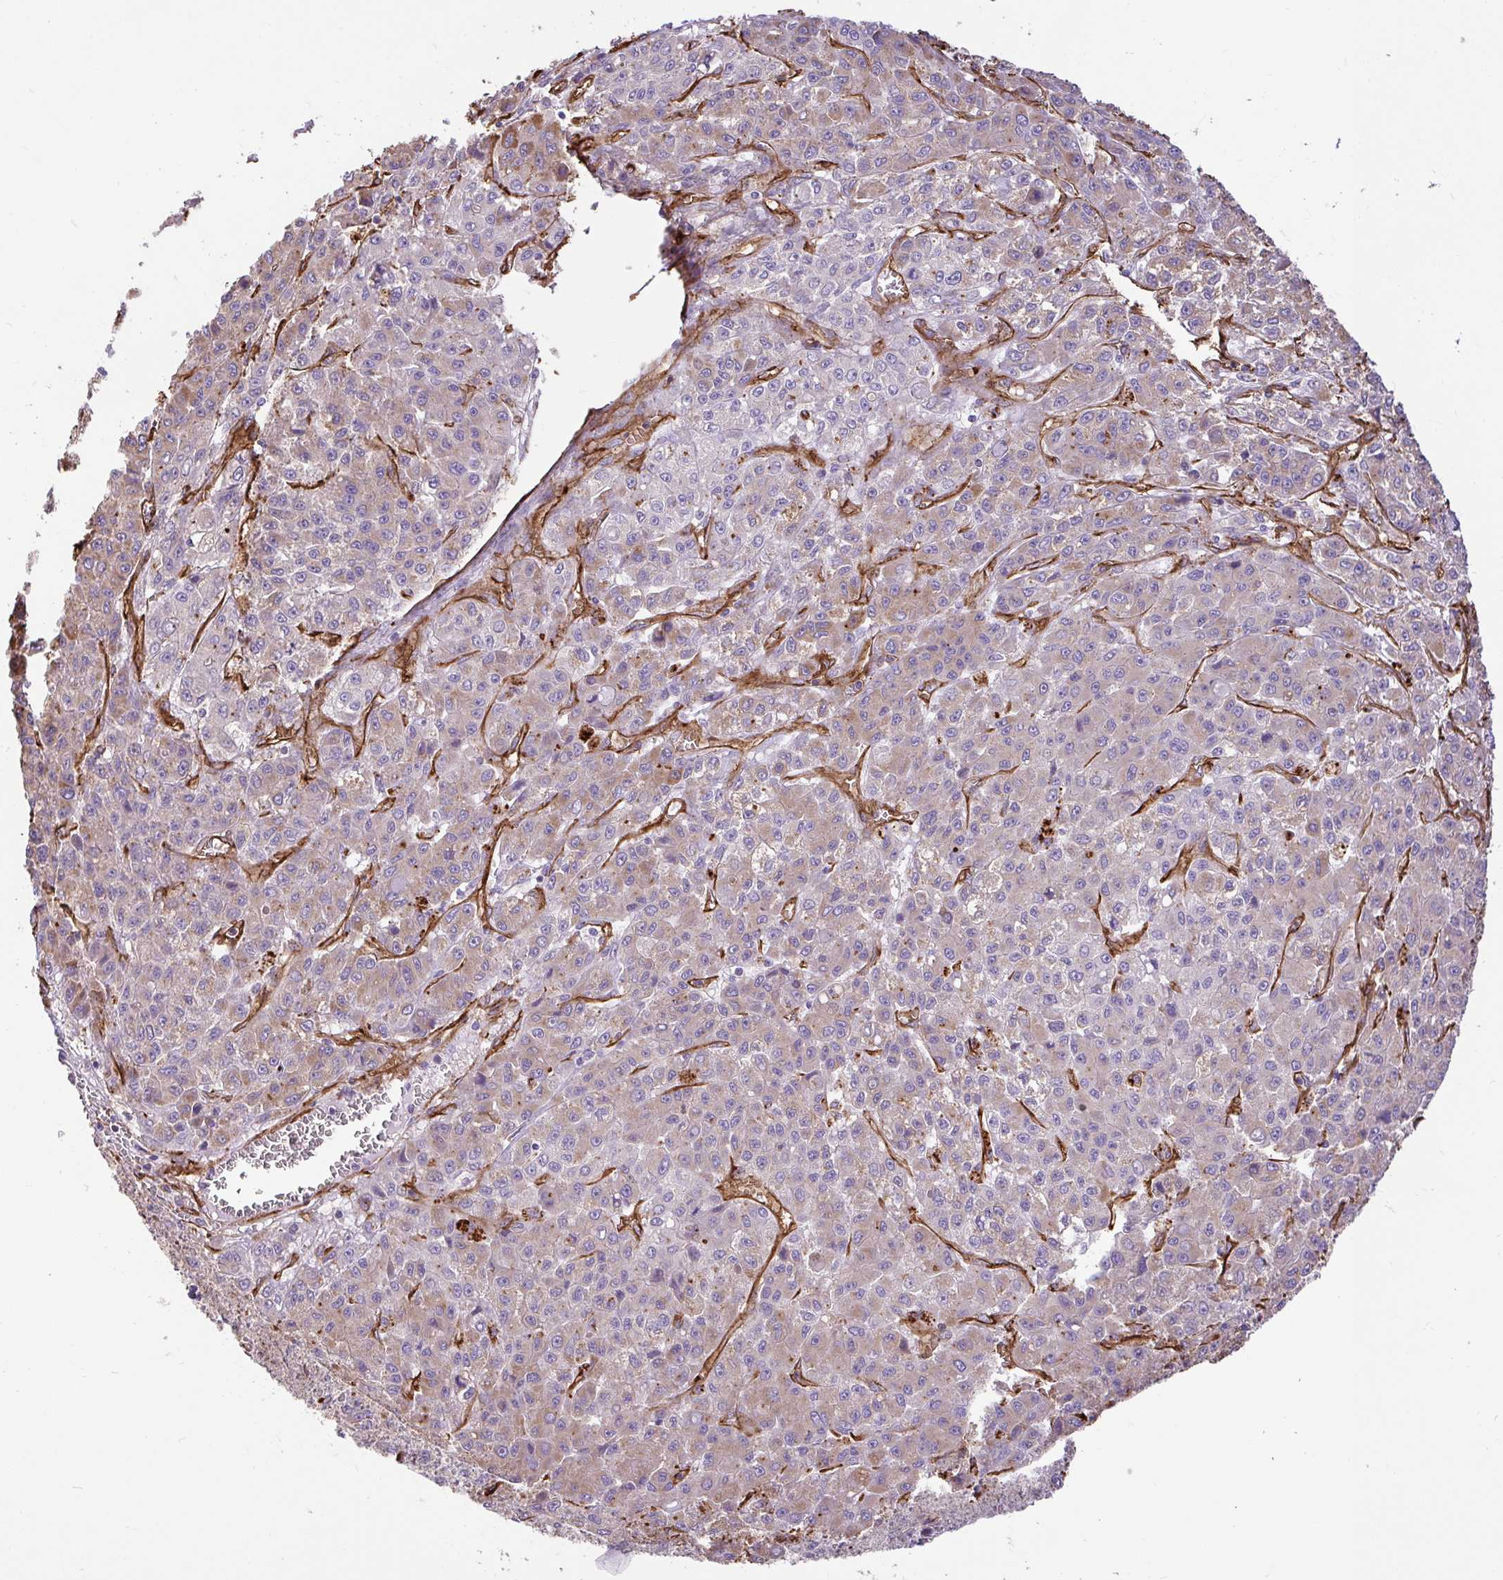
{"staining": {"intensity": "weak", "quantity": "25%-75%", "location": "cytoplasmic/membranous"}, "tissue": "liver cancer", "cell_type": "Tumor cells", "image_type": "cancer", "snomed": [{"axis": "morphology", "description": "Carcinoma, Hepatocellular, NOS"}, {"axis": "topography", "description": "Liver"}], "caption": "The image exhibits immunohistochemical staining of hepatocellular carcinoma (liver). There is weak cytoplasmic/membranous expression is appreciated in approximately 25%-75% of tumor cells.", "gene": "PTPRK", "patient": {"sex": "male", "age": 70}}